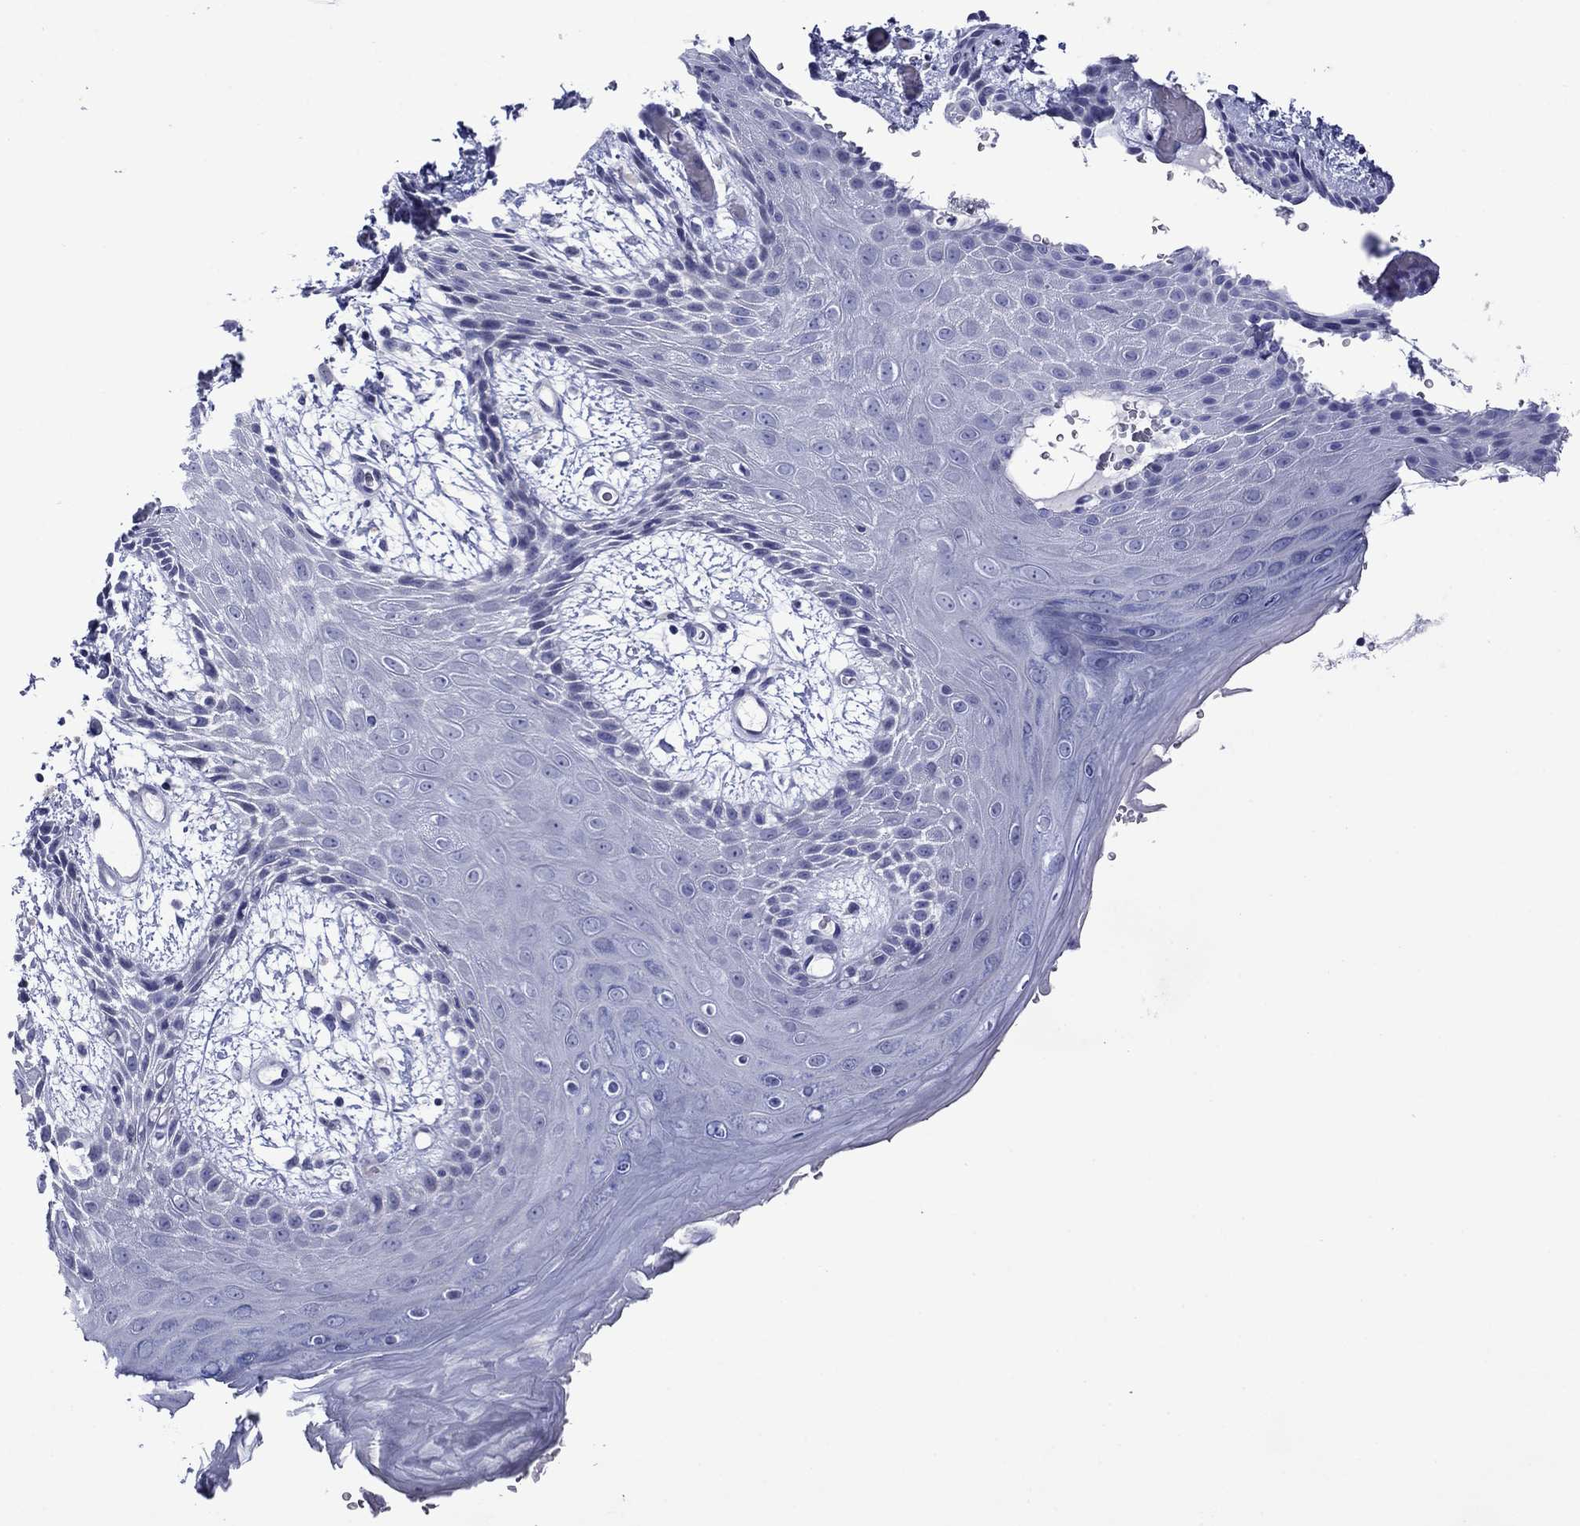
{"staining": {"intensity": "negative", "quantity": "none", "location": "none"}, "tissue": "skin", "cell_type": "Epidermal cells", "image_type": "normal", "snomed": [{"axis": "morphology", "description": "Normal tissue, NOS"}, {"axis": "topography", "description": "Anal"}], "caption": "Histopathology image shows no significant protein expression in epidermal cells of normal skin. (Immunohistochemistry (ihc), brightfield microscopy, high magnification).", "gene": "PIWIL1", "patient": {"sex": "male", "age": 36}}